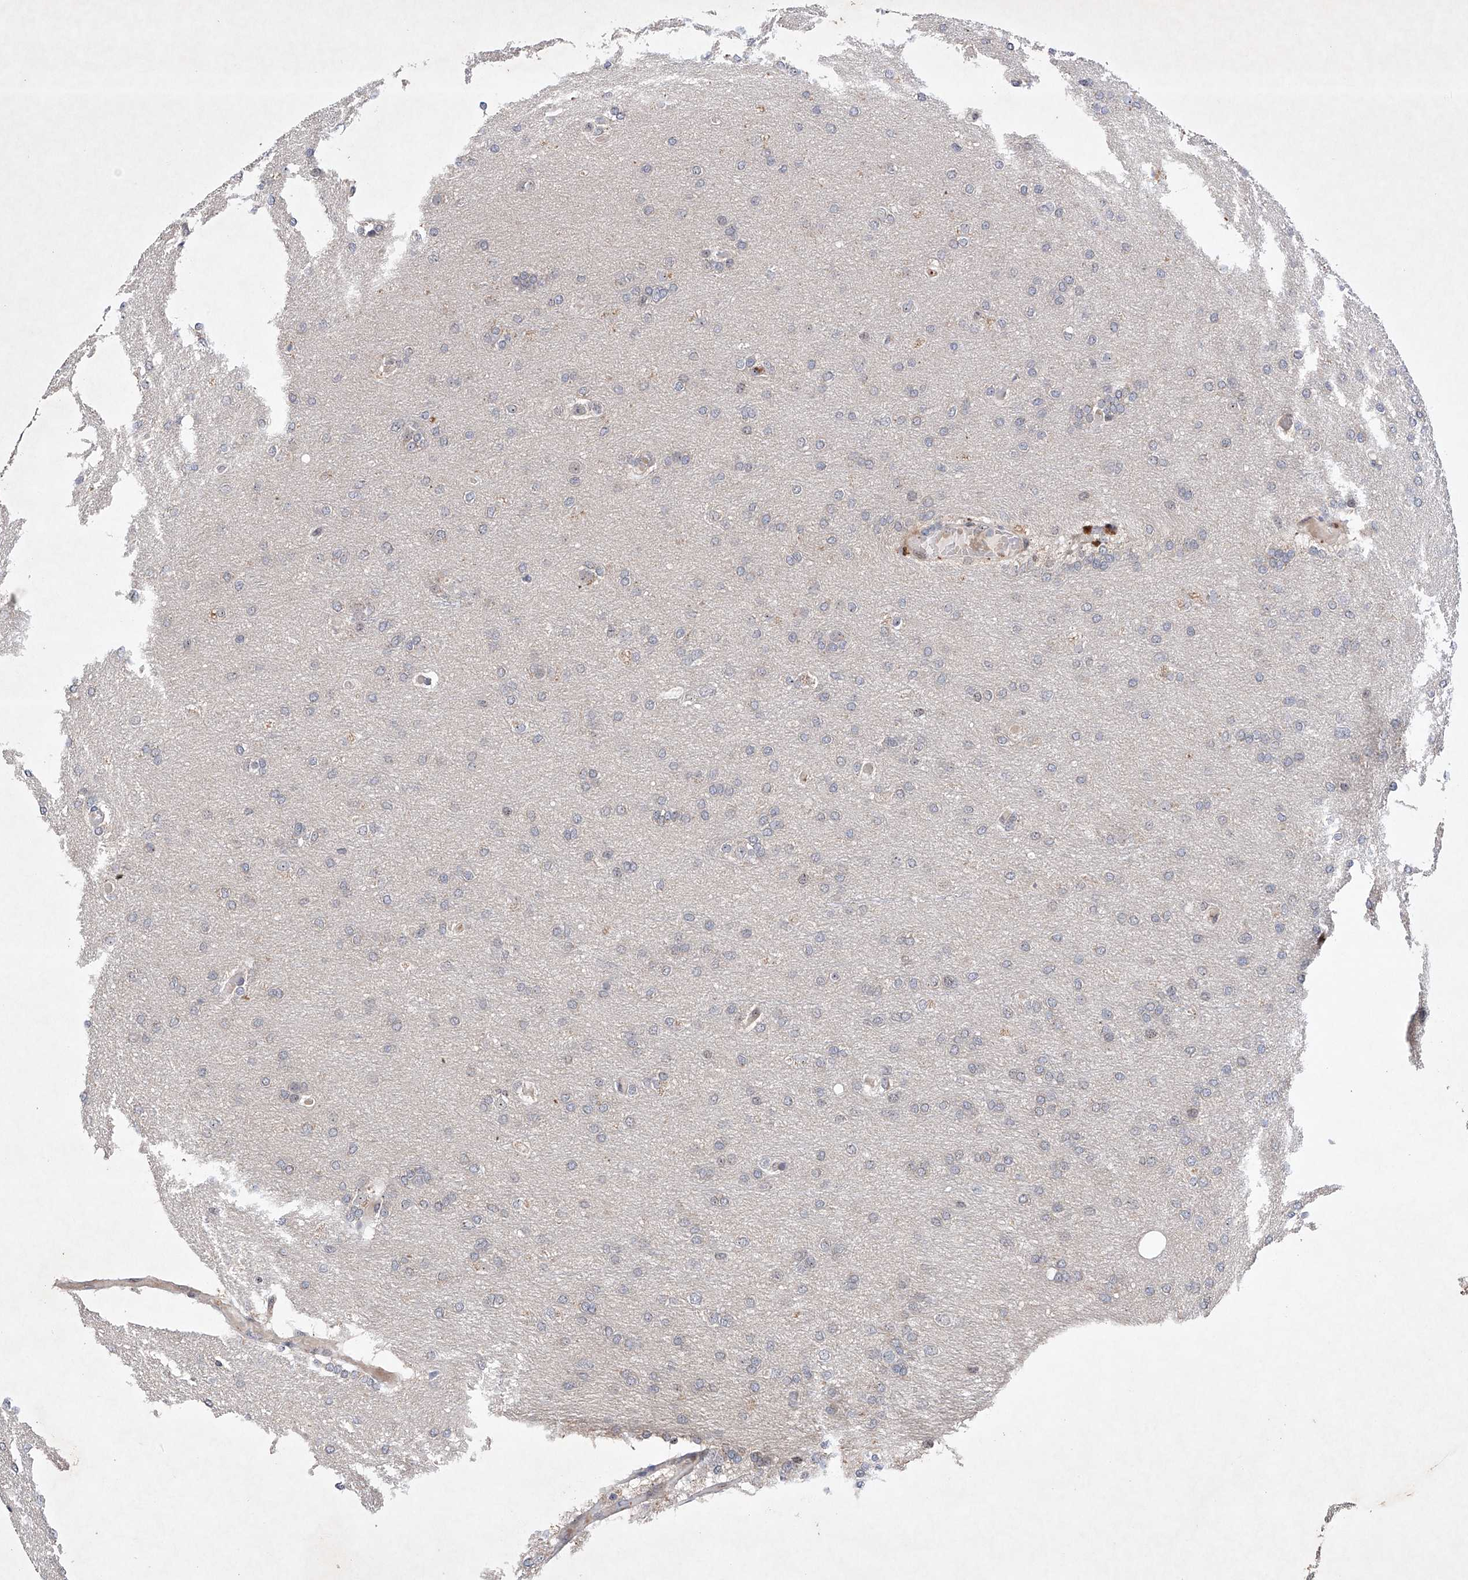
{"staining": {"intensity": "negative", "quantity": "none", "location": "none"}, "tissue": "glioma", "cell_type": "Tumor cells", "image_type": "cancer", "snomed": [{"axis": "morphology", "description": "Glioma, malignant, High grade"}, {"axis": "topography", "description": "Cerebral cortex"}], "caption": "Immunohistochemical staining of malignant high-grade glioma demonstrates no significant expression in tumor cells.", "gene": "AFG1L", "patient": {"sex": "female", "age": 36}}